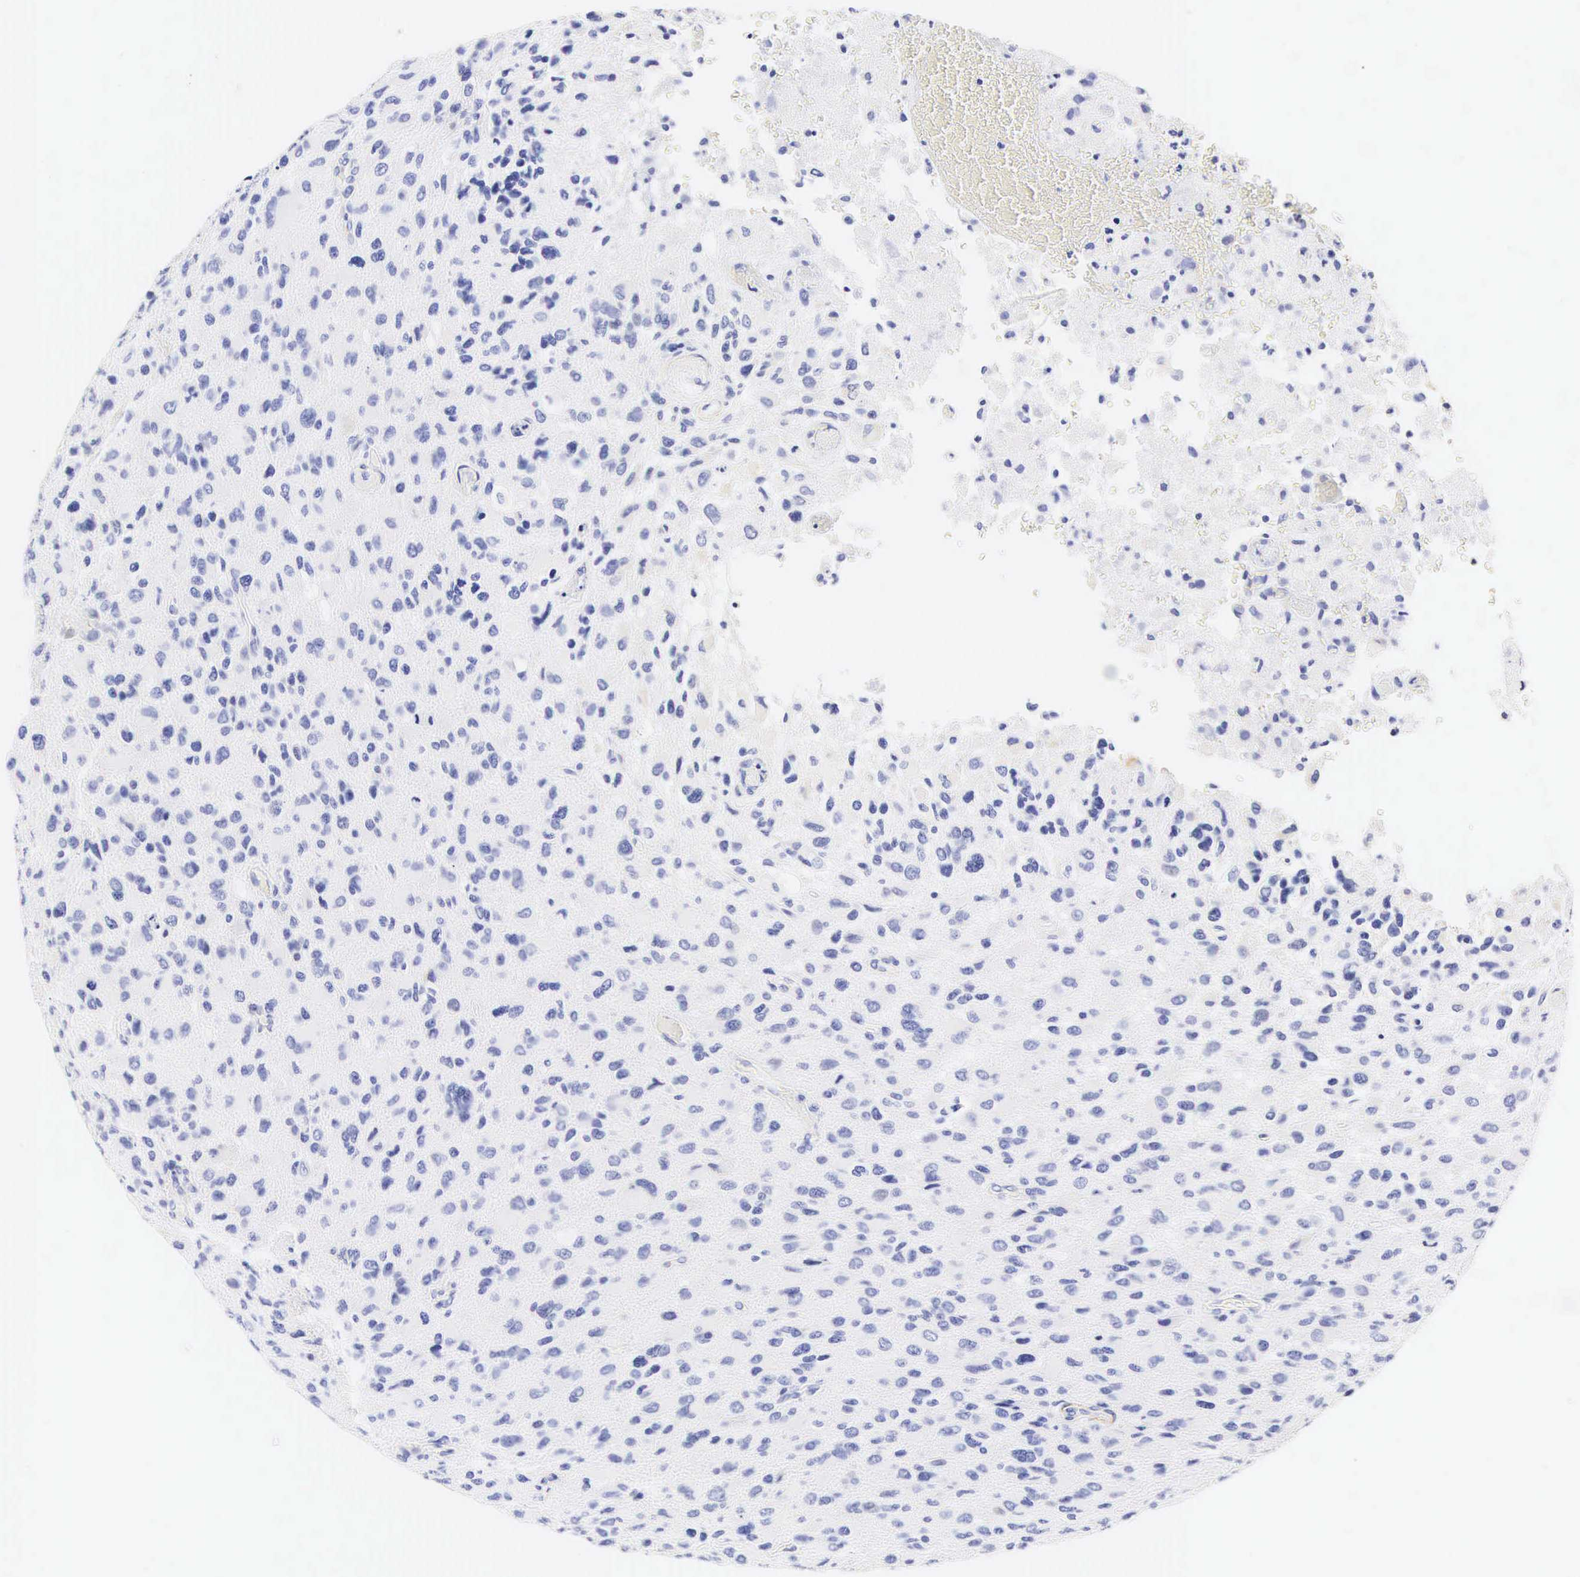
{"staining": {"intensity": "negative", "quantity": "none", "location": "none"}, "tissue": "glioma", "cell_type": "Tumor cells", "image_type": "cancer", "snomed": [{"axis": "morphology", "description": "Glioma, malignant, High grade"}, {"axis": "topography", "description": "Brain"}], "caption": "Tumor cells show no significant protein positivity in malignant glioma (high-grade).", "gene": "CNN1", "patient": {"sex": "male", "age": 69}}